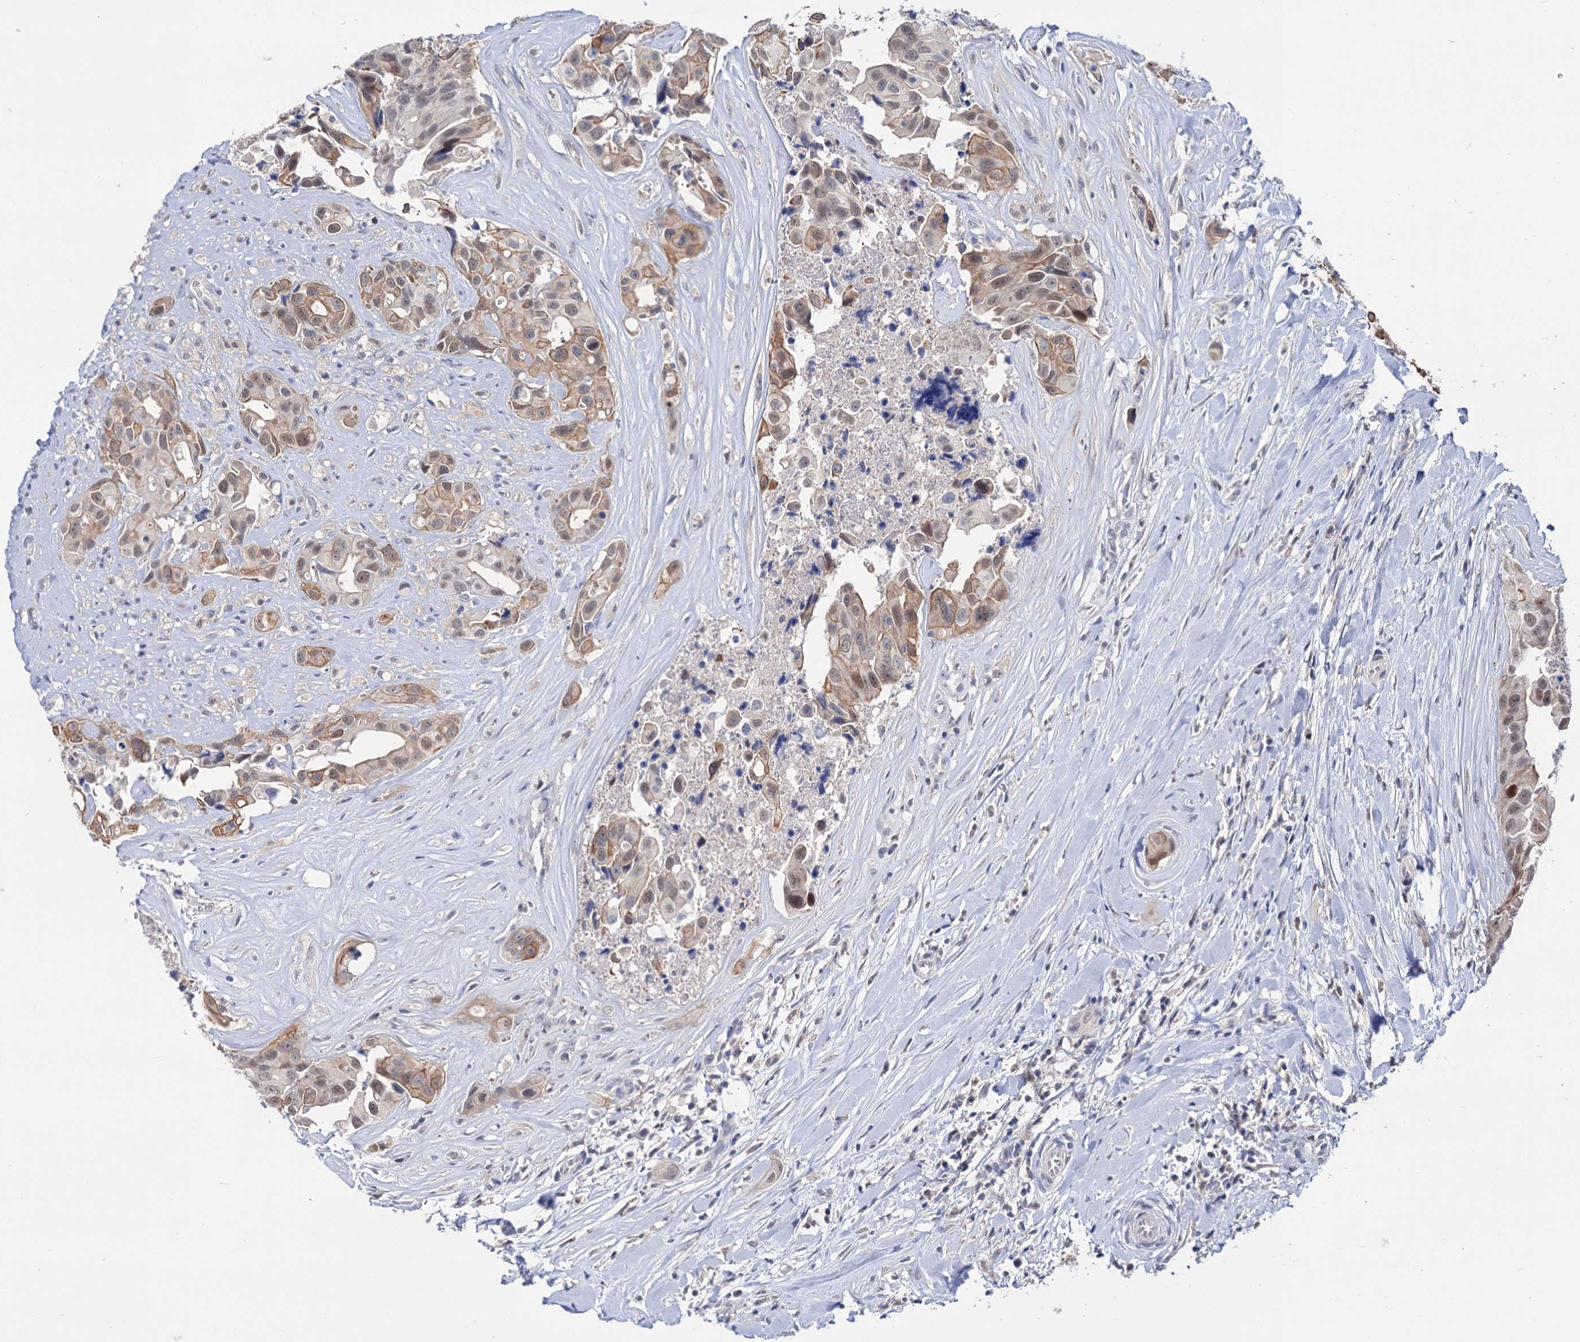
{"staining": {"intensity": "weak", "quantity": ">75%", "location": "cytoplasmic/membranous,nuclear"}, "tissue": "head and neck cancer", "cell_type": "Tumor cells", "image_type": "cancer", "snomed": [{"axis": "morphology", "description": "Adenocarcinoma, NOS"}, {"axis": "morphology", "description": "Adenocarcinoma, metastatic, NOS"}, {"axis": "topography", "description": "Head-Neck"}], "caption": "Protein staining by immunohistochemistry (IHC) displays weak cytoplasmic/membranous and nuclear expression in approximately >75% of tumor cells in metastatic adenocarcinoma (head and neck).", "gene": "NEK10", "patient": {"sex": "male", "age": 75}}